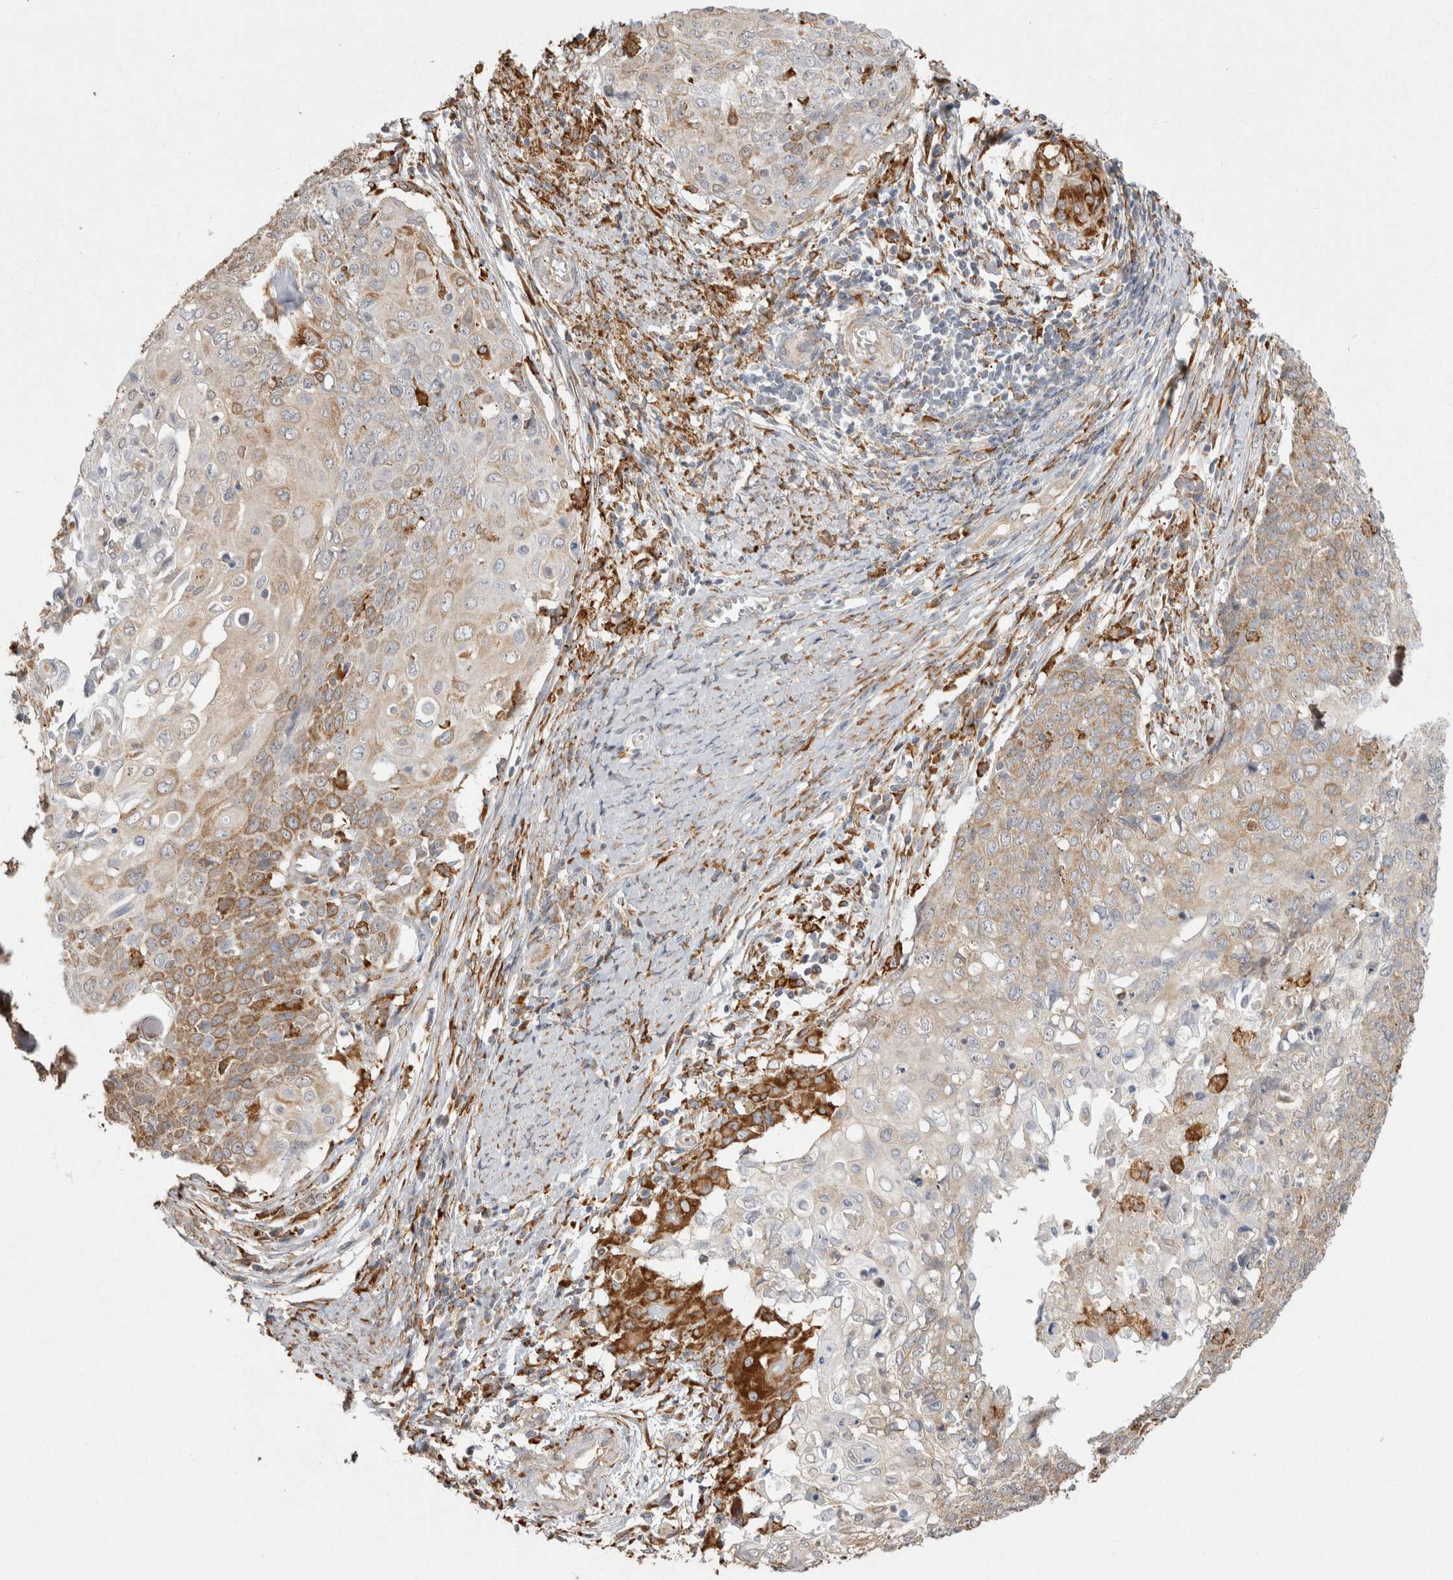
{"staining": {"intensity": "weak", "quantity": ">75%", "location": "cytoplasmic/membranous"}, "tissue": "cervical cancer", "cell_type": "Tumor cells", "image_type": "cancer", "snomed": [{"axis": "morphology", "description": "Squamous cell carcinoma, NOS"}, {"axis": "topography", "description": "Cervix"}], "caption": "Squamous cell carcinoma (cervical) was stained to show a protein in brown. There is low levels of weak cytoplasmic/membranous expression in approximately >75% of tumor cells. Nuclei are stained in blue.", "gene": "LRPAP1", "patient": {"sex": "female", "age": 39}}